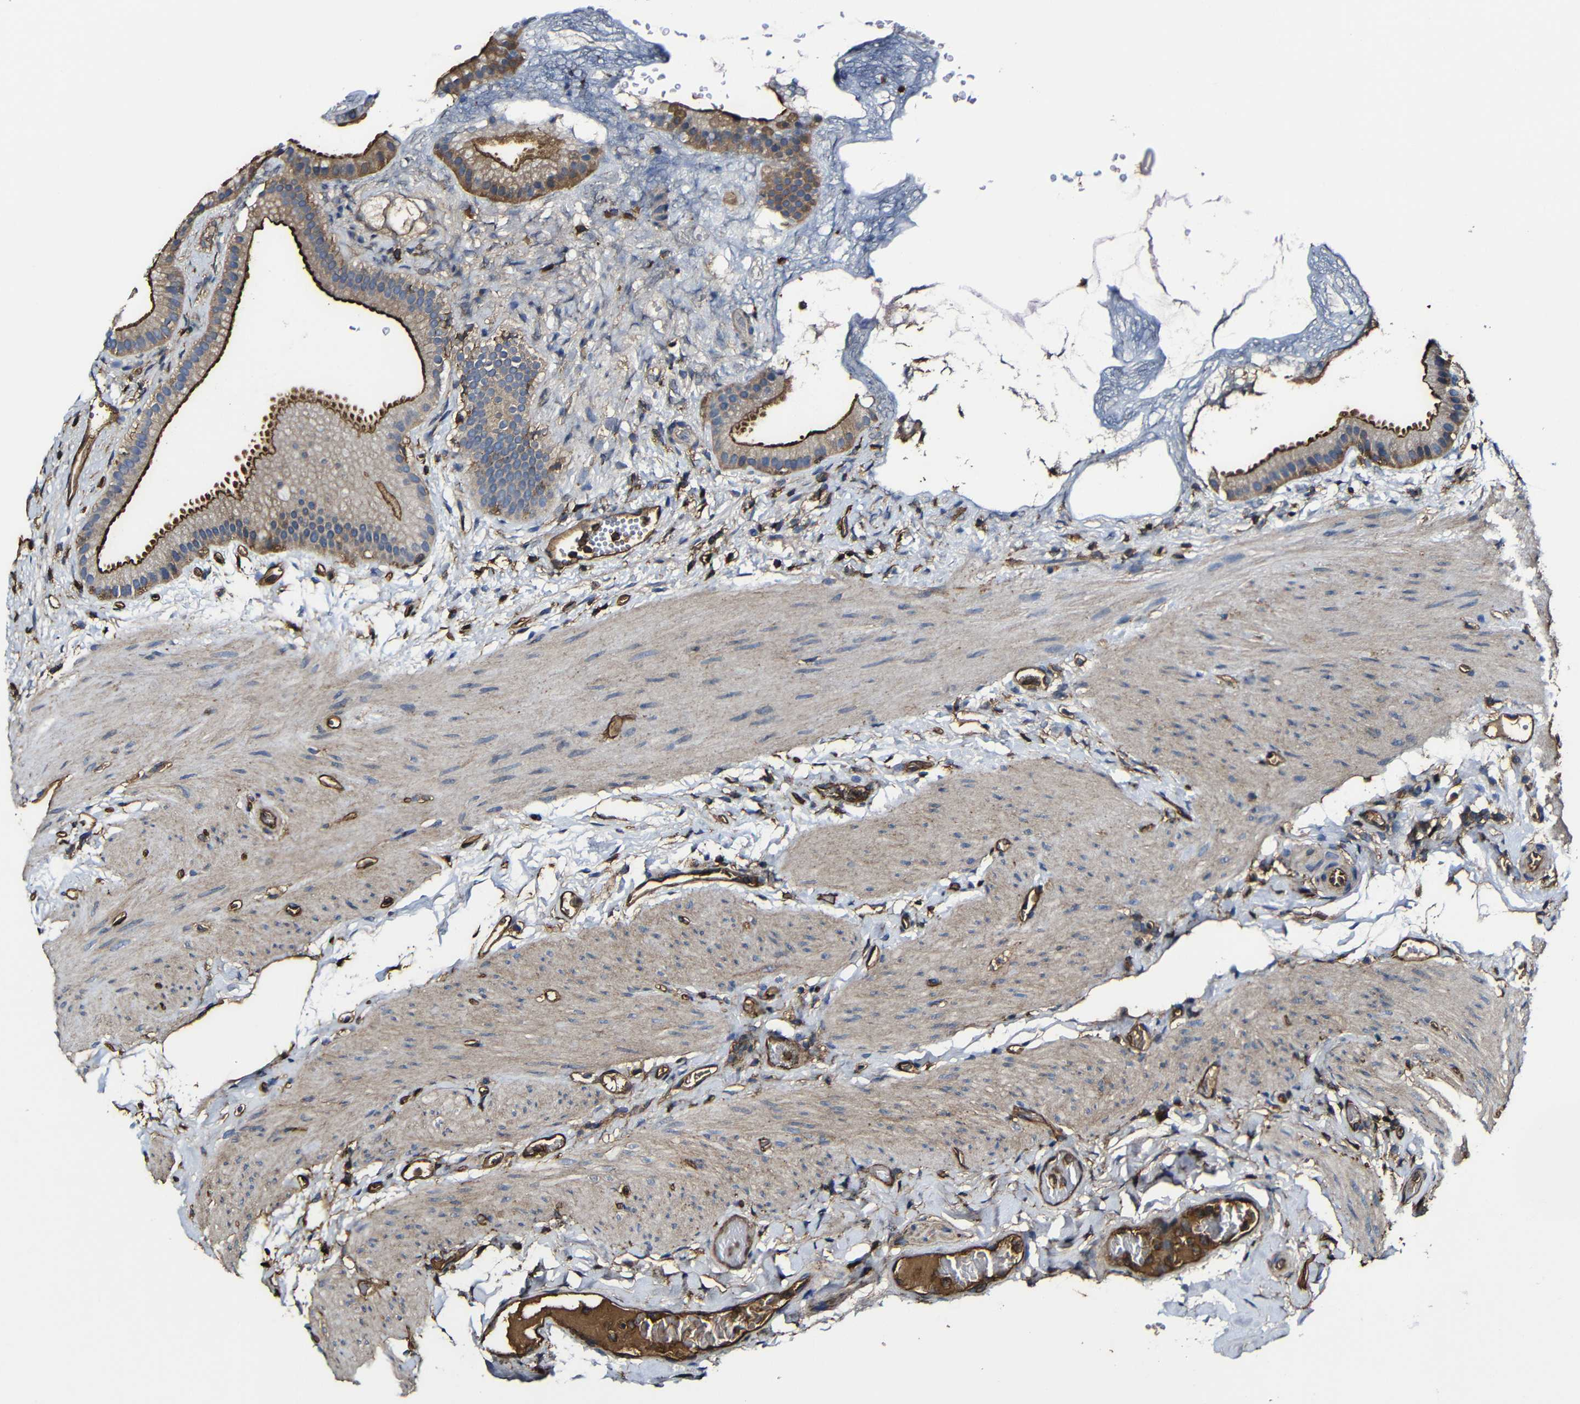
{"staining": {"intensity": "moderate", "quantity": ">75%", "location": "cytoplasmic/membranous"}, "tissue": "gallbladder", "cell_type": "Glandular cells", "image_type": "normal", "snomed": [{"axis": "morphology", "description": "Normal tissue, NOS"}, {"axis": "topography", "description": "Gallbladder"}], "caption": "Moderate cytoplasmic/membranous expression for a protein is identified in about >75% of glandular cells of unremarkable gallbladder using IHC.", "gene": "MSN", "patient": {"sex": "female", "age": 64}}